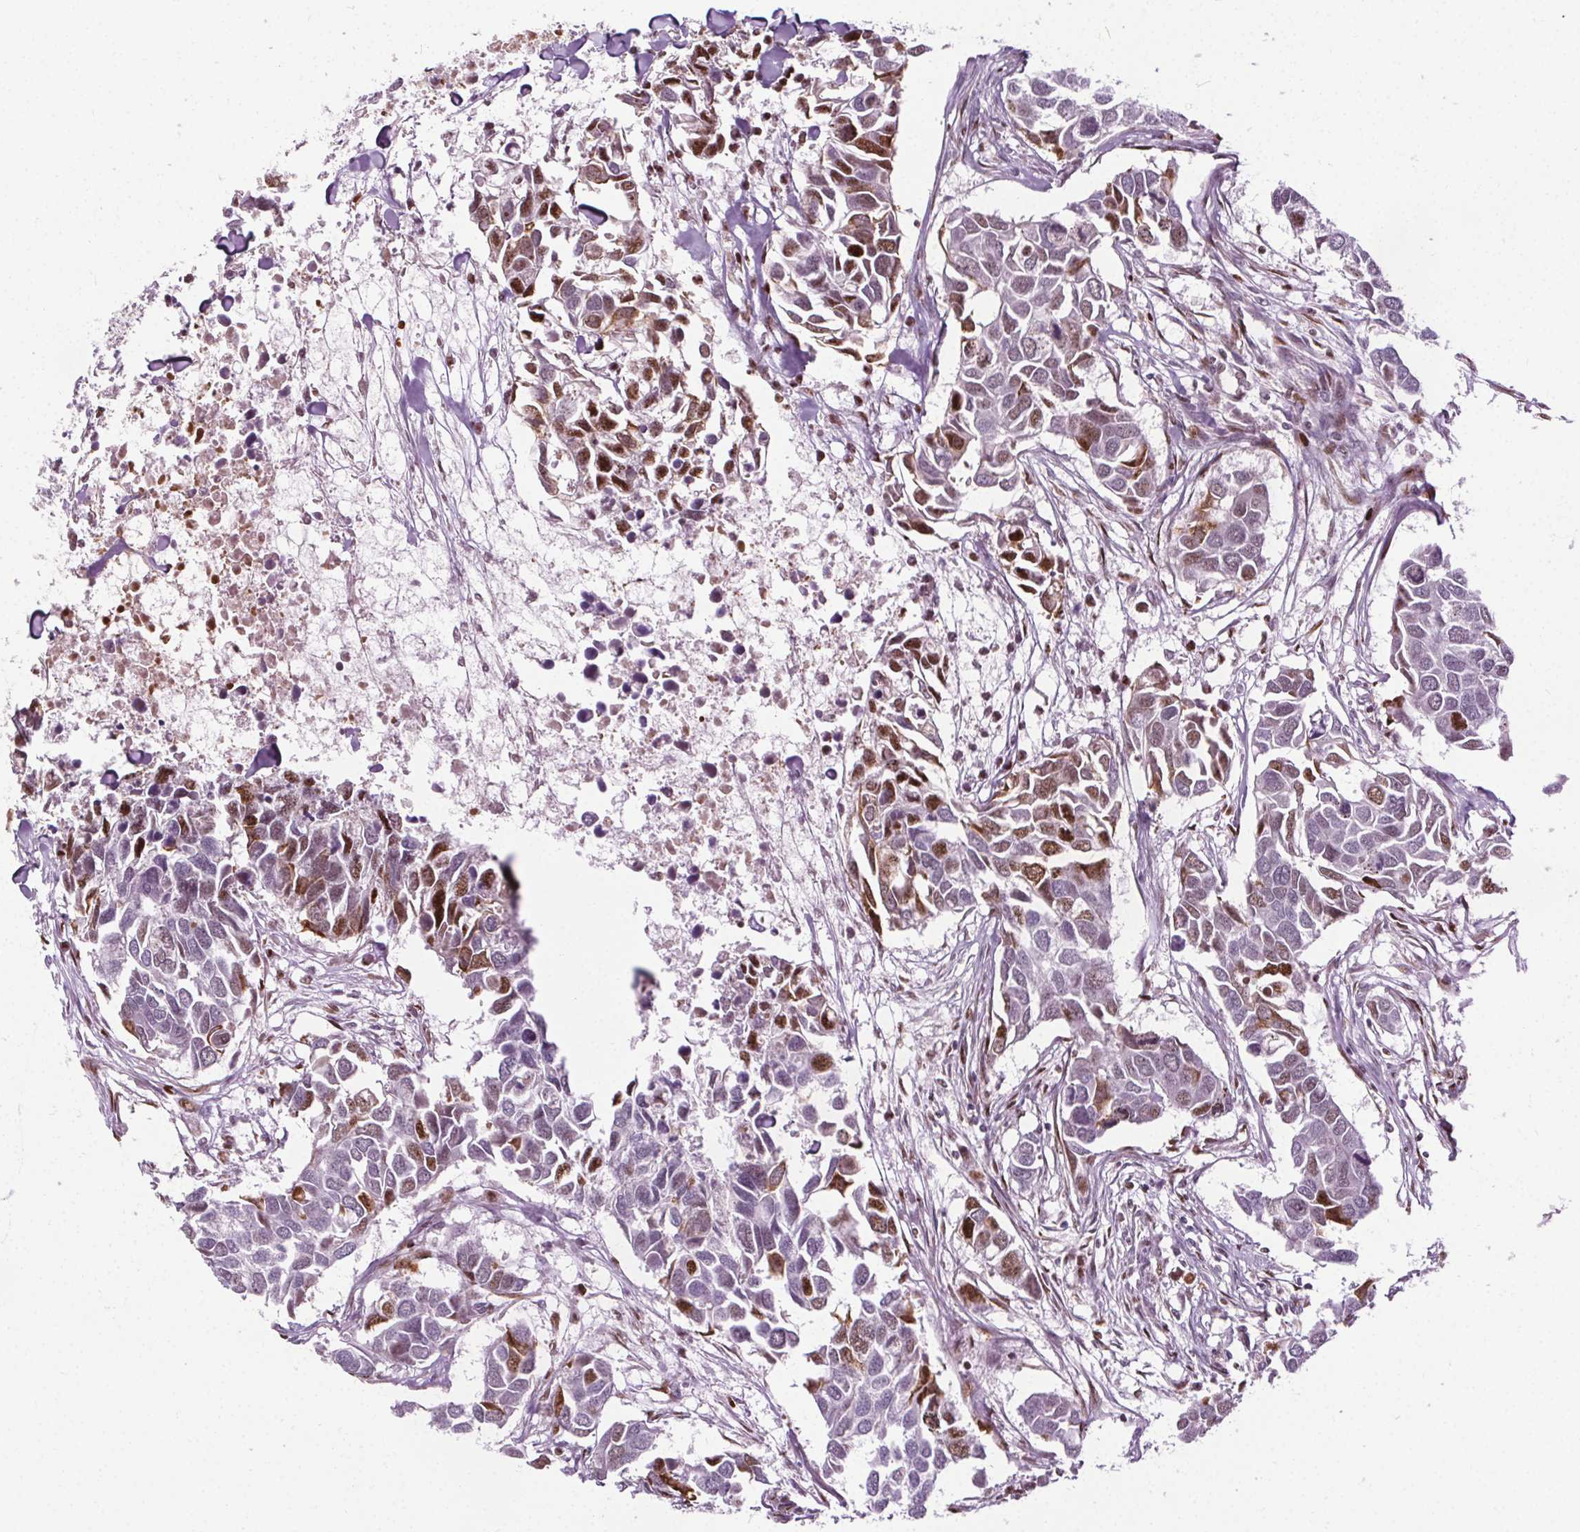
{"staining": {"intensity": "moderate", "quantity": "<25%", "location": "cytoplasmic/membranous,nuclear"}, "tissue": "breast cancer", "cell_type": "Tumor cells", "image_type": "cancer", "snomed": [{"axis": "morphology", "description": "Duct carcinoma"}, {"axis": "topography", "description": "Breast"}], "caption": "A high-resolution photomicrograph shows IHC staining of invasive ductal carcinoma (breast), which demonstrates moderate cytoplasmic/membranous and nuclear expression in about <25% of tumor cells. The staining is performed using DAB brown chromogen to label protein expression. The nuclei are counter-stained blue using hematoxylin.", "gene": "CEBPA", "patient": {"sex": "female", "age": 83}}